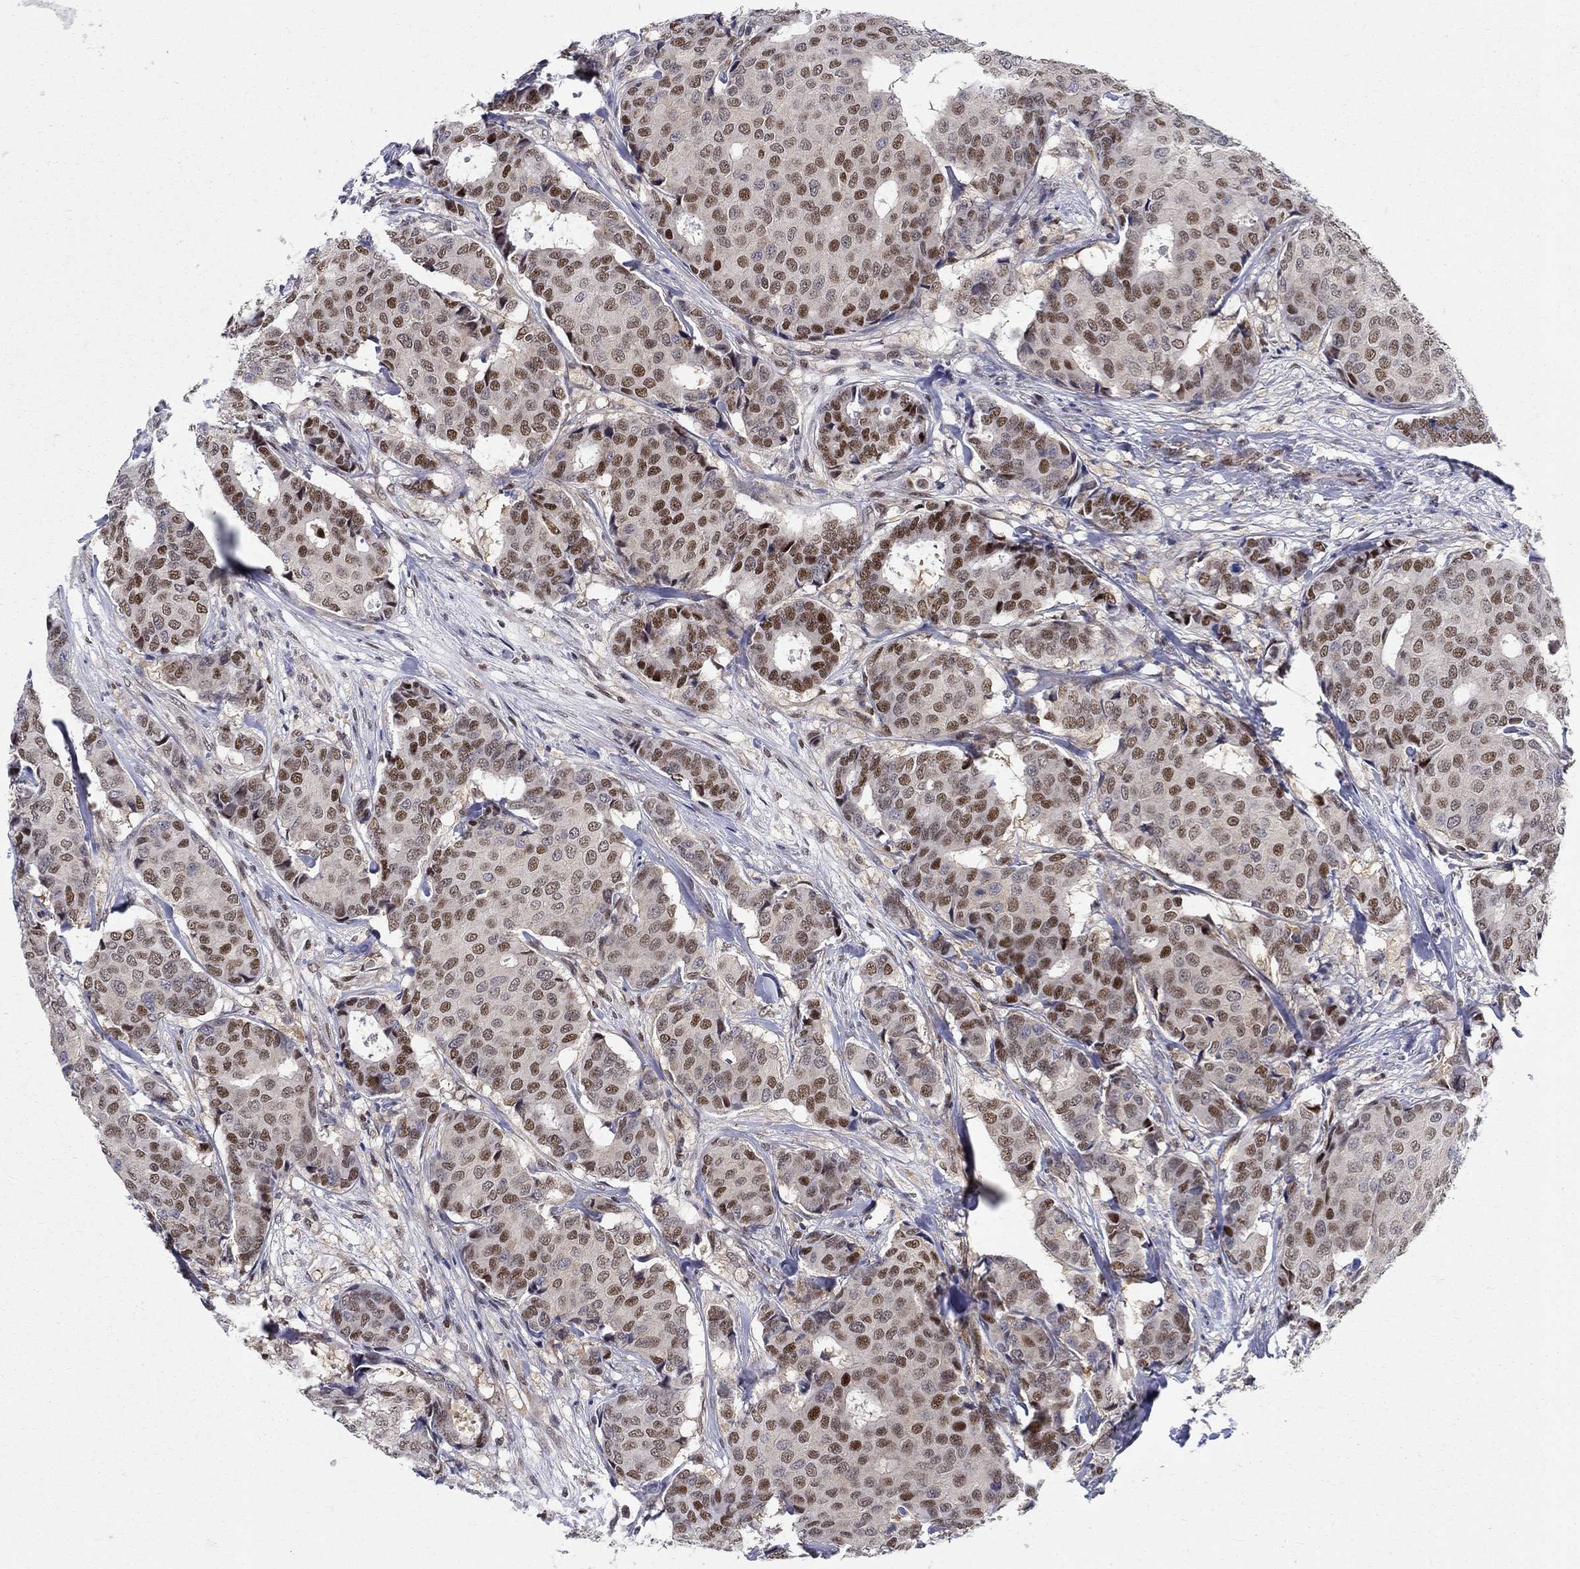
{"staining": {"intensity": "strong", "quantity": ">75%", "location": "nuclear"}, "tissue": "breast cancer", "cell_type": "Tumor cells", "image_type": "cancer", "snomed": [{"axis": "morphology", "description": "Duct carcinoma"}, {"axis": "topography", "description": "Breast"}], "caption": "This micrograph displays immunohistochemistry (IHC) staining of human breast cancer, with high strong nuclear positivity in approximately >75% of tumor cells.", "gene": "ZNF594", "patient": {"sex": "female", "age": 75}}